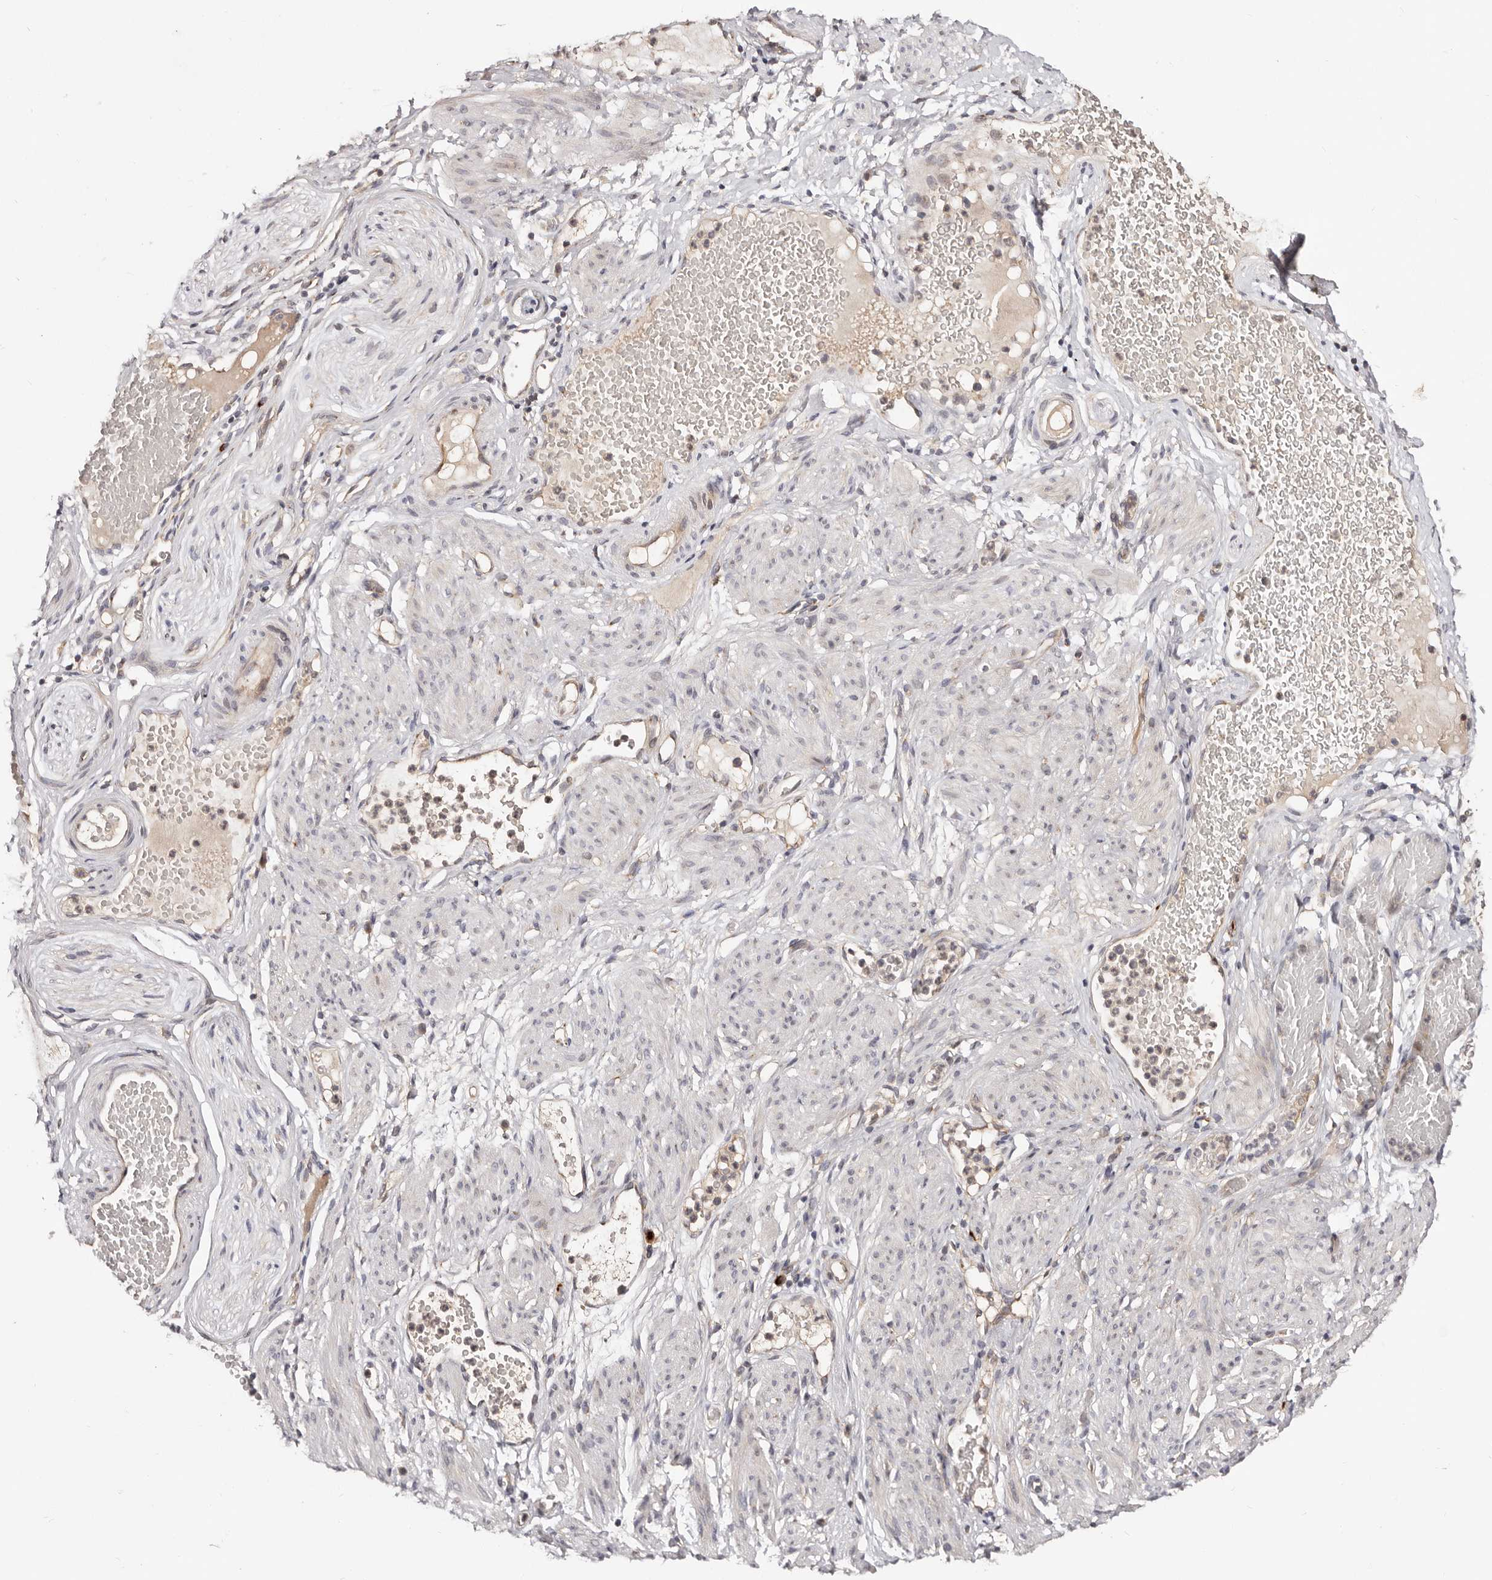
{"staining": {"intensity": "weak", "quantity": "25%-75%", "location": "cytoplasmic/membranous"}, "tissue": "soft tissue", "cell_type": "Chondrocytes", "image_type": "normal", "snomed": [{"axis": "morphology", "description": "Normal tissue, NOS"}, {"axis": "topography", "description": "Smooth muscle"}, {"axis": "topography", "description": "Peripheral nerve tissue"}], "caption": "Immunohistochemistry staining of benign soft tissue, which reveals low levels of weak cytoplasmic/membranous staining in about 25%-75% of chondrocytes indicating weak cytoplasmic/membranous protein staining. The staining was performed using DAB (3,3'-diaminobenzidine) (brown) for protein detection and nuclei were counterstained in hematoxylin (blue).", "gene": "DACT2", "patient": {"sex": "female", "age": 39}}